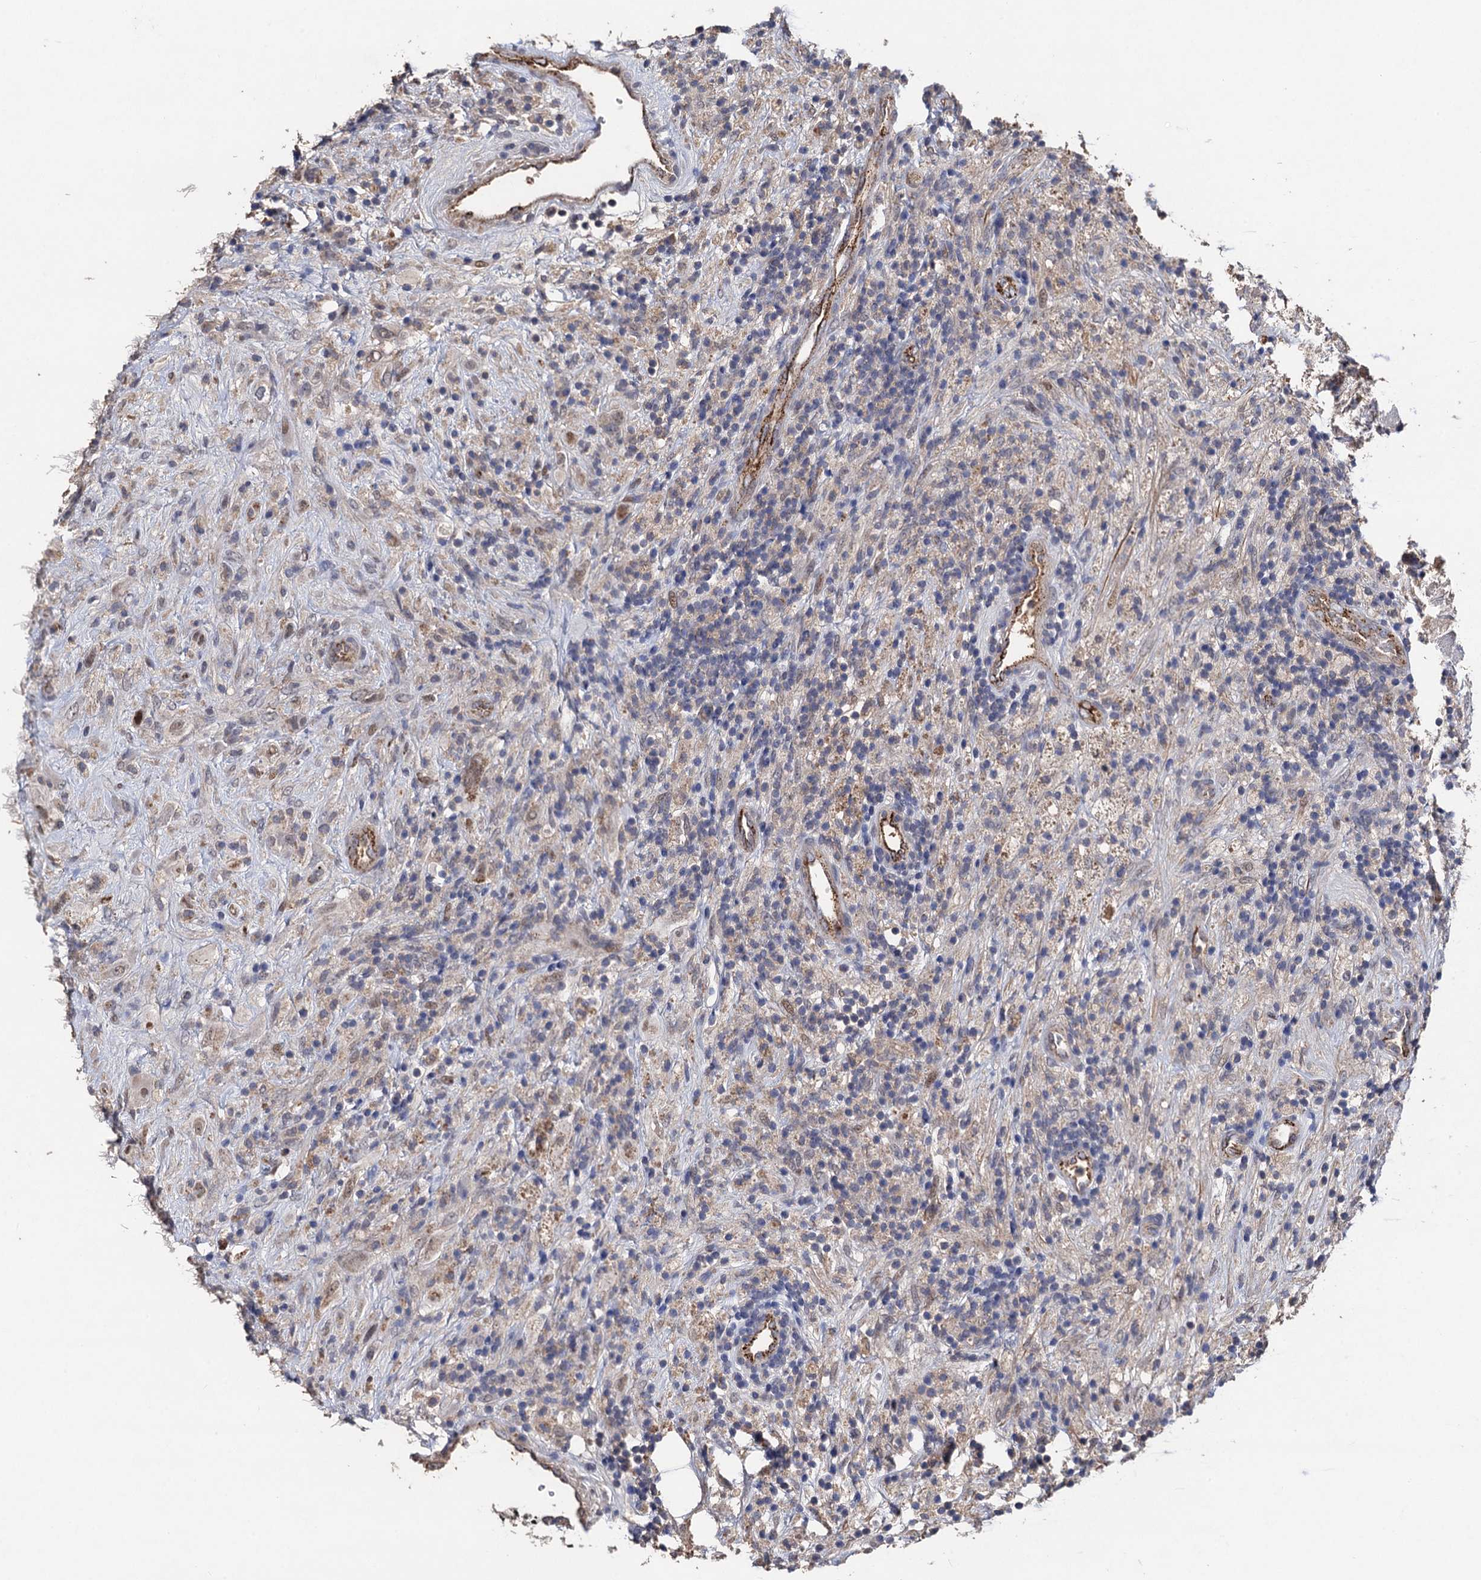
{"staining": {"intensity": "negative", "quantity": "none", "location": "none"}, "tissue": "glioma", "cell_type": "Tumor cells", "image_type": "cancer", "snomed": [{"axis": "morphology", "description": "Glioma, malignant, High grade"}, {"axis": "topography", "description": "Brain"}], "caption": "IHC micrograph of neoplastic tissue: human glioma stained with DAB reveals no significant protein expression in tumor cells.", "gene": "PPTC7", "patient": {"sex": "male", "age": 69}}